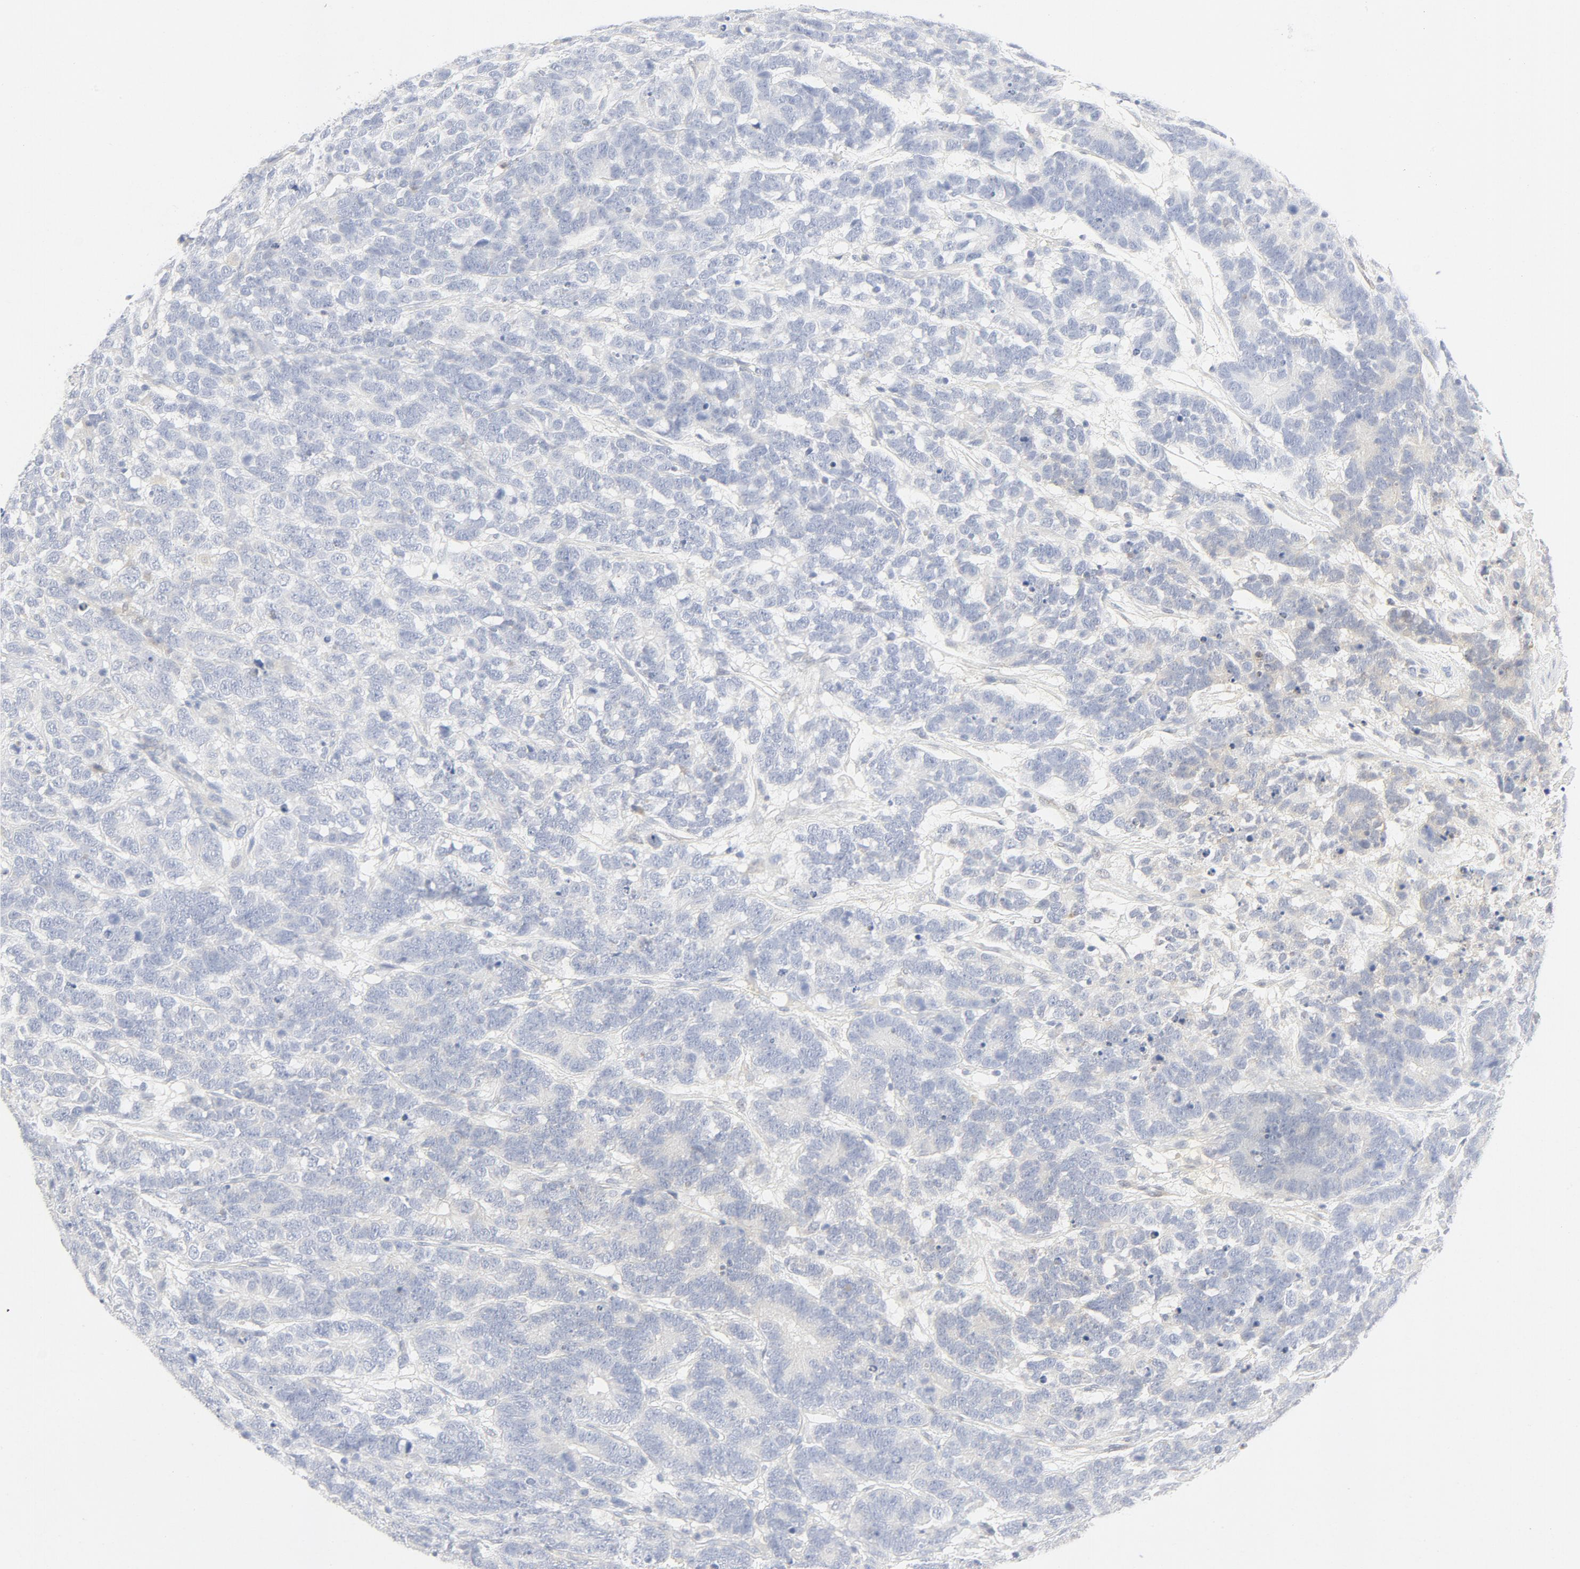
{"staining": {"intensity": "negative", "quantity": "none", "location": "none"}, "tissue": "testis cancer", "cell_type": "Tumor cells", "image_type": "cancer", "snomed": [{"axis": "morphology", "description": "Carcinoma, Embryonal, NOS"}, {"axis": "topography", "description": "Testis"}], "caption": "An image of human testis cancer is negative for staining in tumor cells.", "gene": "PGM1", "patient": {"sex": "male", "age": 26}}